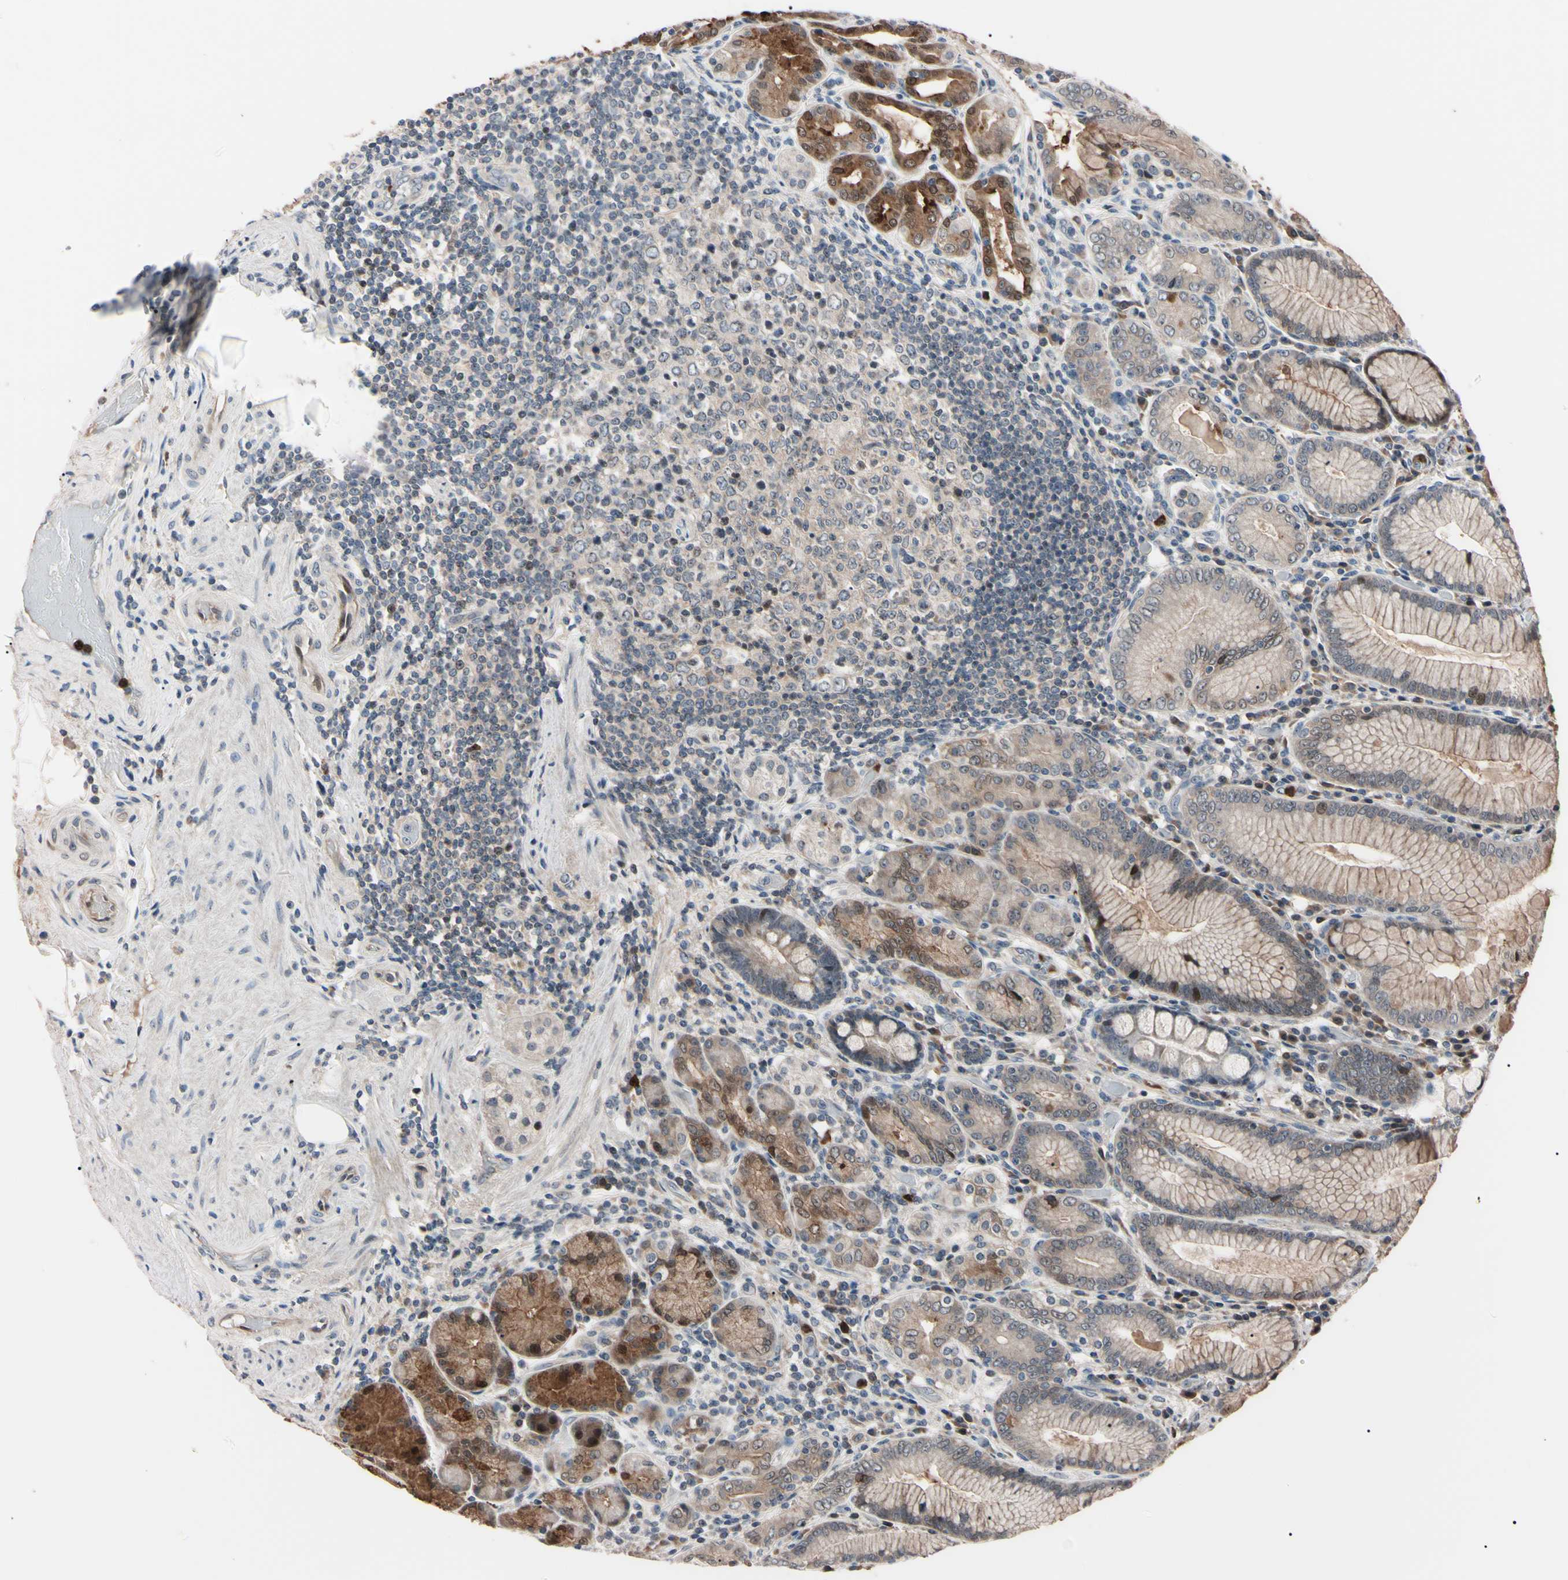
{"staining": {"intensity": "strong", "quantity": "25%-75%", "location": "cytoplasmic/membranous,nuclear"}, "tissue": "stomach", "cell_type": "Glandular cells", "image_type": "normal", "snomed": [{"axis": "morphology", "description": "Normal tissue, NOS"}, {"axis": "topography", "description": "Stomach, lower"}], "caption": "Immunohistochemistry of unremarkable human stomach reveals high levels of strong cytoplasmic/membranous,nuclear expression in approximately 25%-75% of glandular cells.", "gene": "TRAF5", "patient": {"sex": "female", "age": 76}}